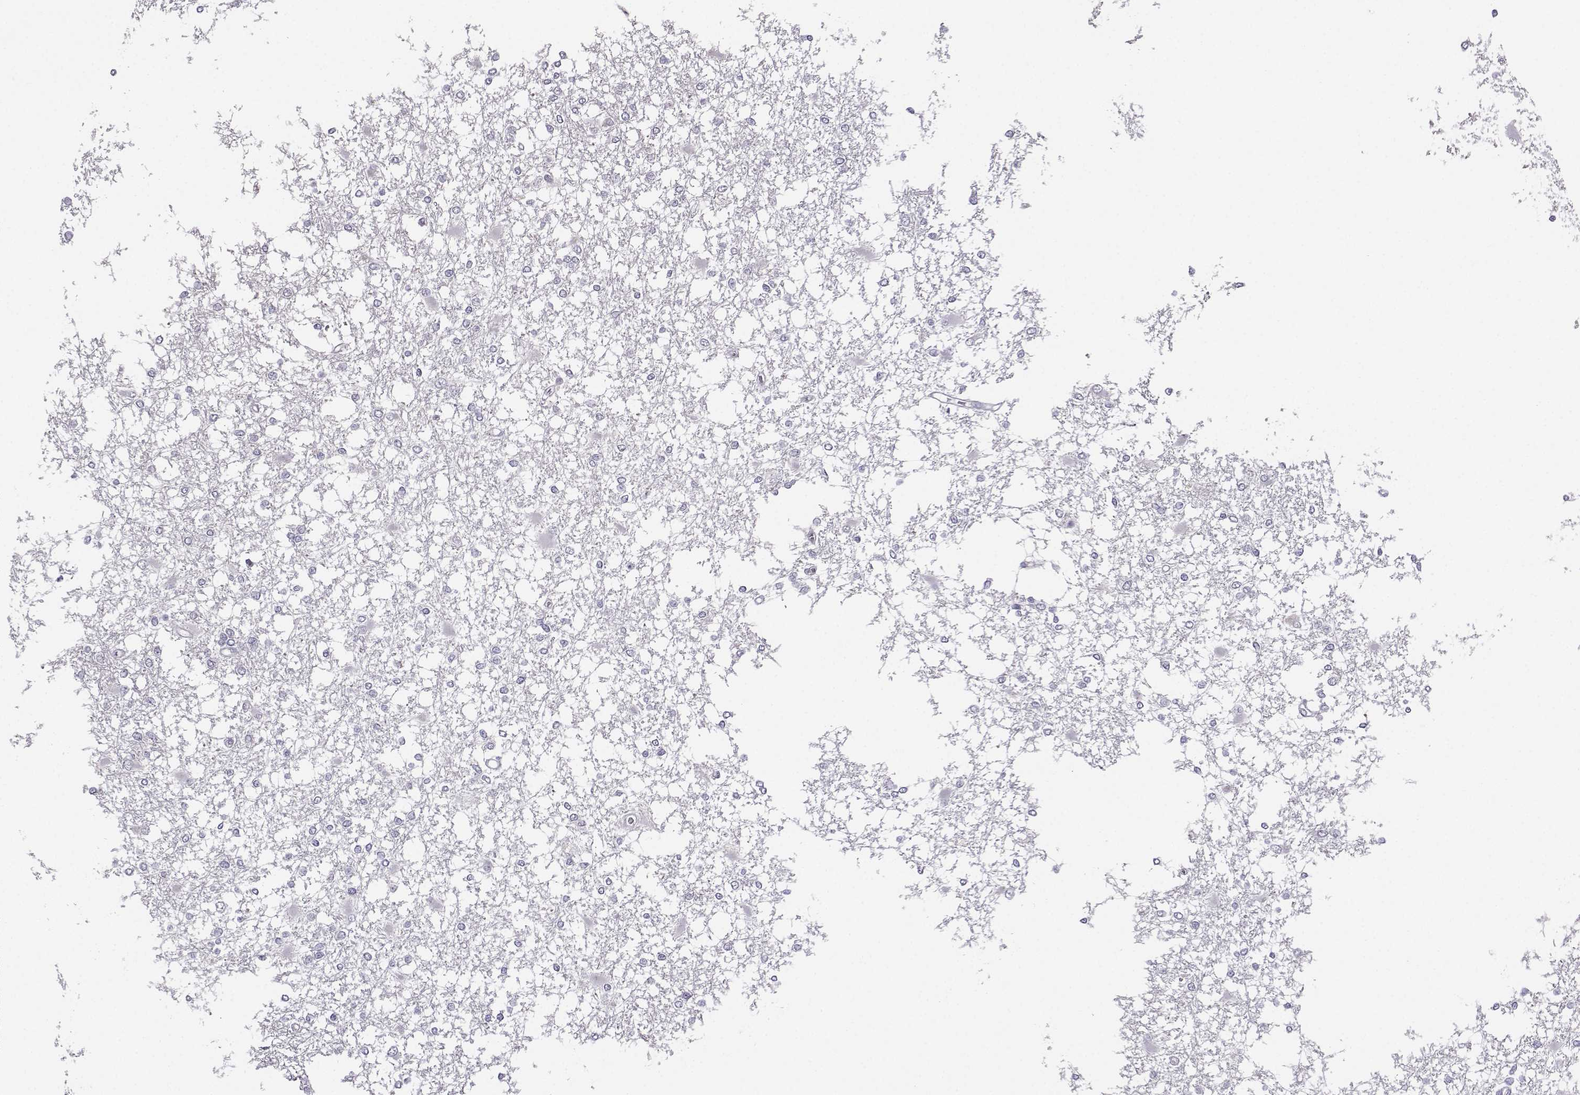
{"staining": {"intensity": "negative", "quantity": "none", "location": "none"}, "tissue": "glioma", "cell_type": "Tumor cells", "image_type": "cancer", "snomed": [{"axis": "morphology", "description": "Glioma, malignant, High grade"}, {"axis": "topography", "description": "Cerebral cortex"}], "caption": "A micrograph of human malignant glioma (high-grade) is negative for staining in tumor cells.", "gene": "DDX20", "patient": {"sex": "male", "age": 79}}